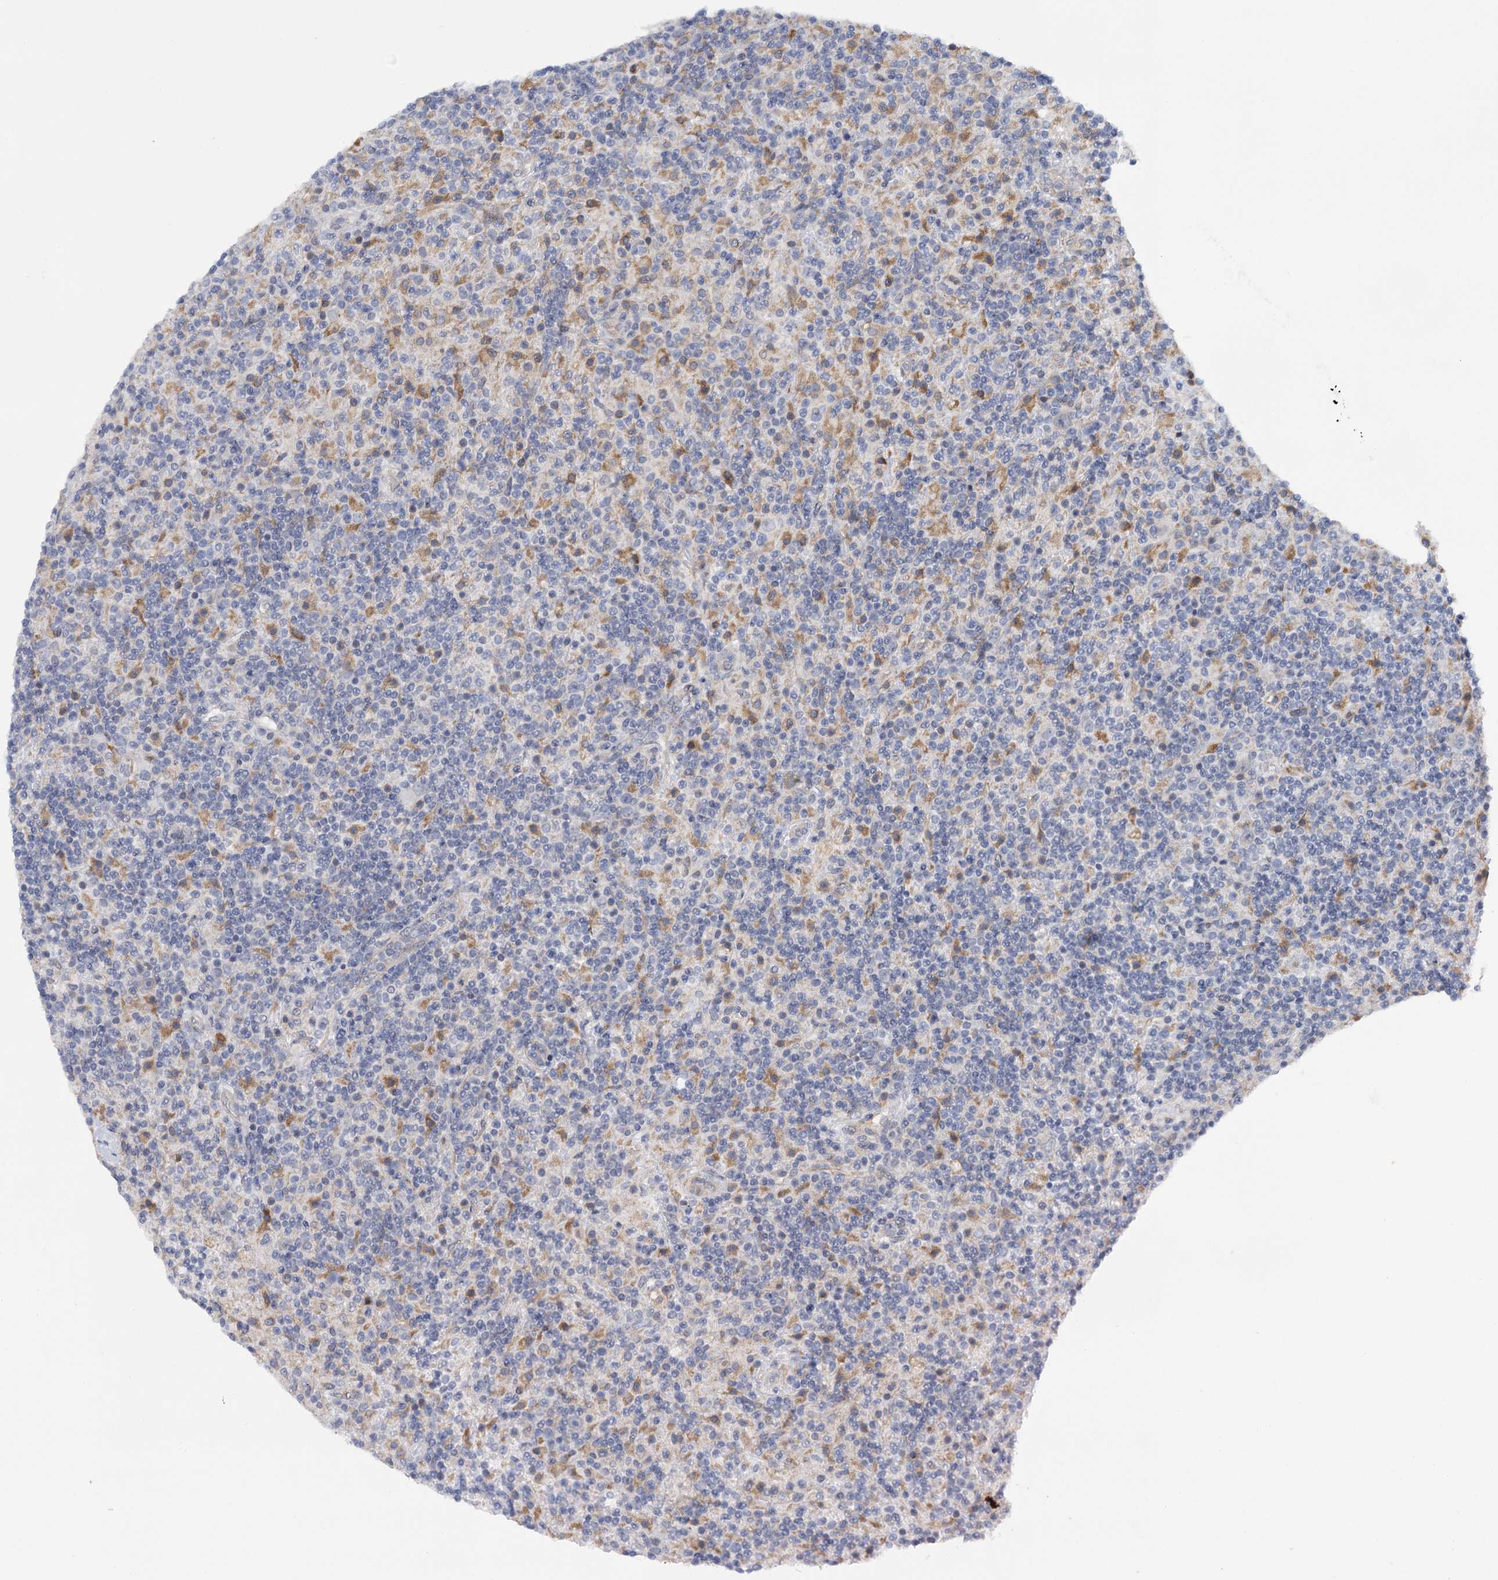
{"staining": {"intensity": "negative", "quantity": "none", "location": "none"}, "tissue": "lymphoma", "cell_type": "Tumor cells", "image_type": "cancer", "snomed": [{"axis": "morphology", "description": "Hodgkin's disease, NOS"}, {"axis": "topography", "description": "Lymph node"}], "caption": "The histopathology image exhibits no significant positivity in tumor cells of lymphoma.", "gene": "MBLAC2", "patient": {"sex": "male", "age": 70}}